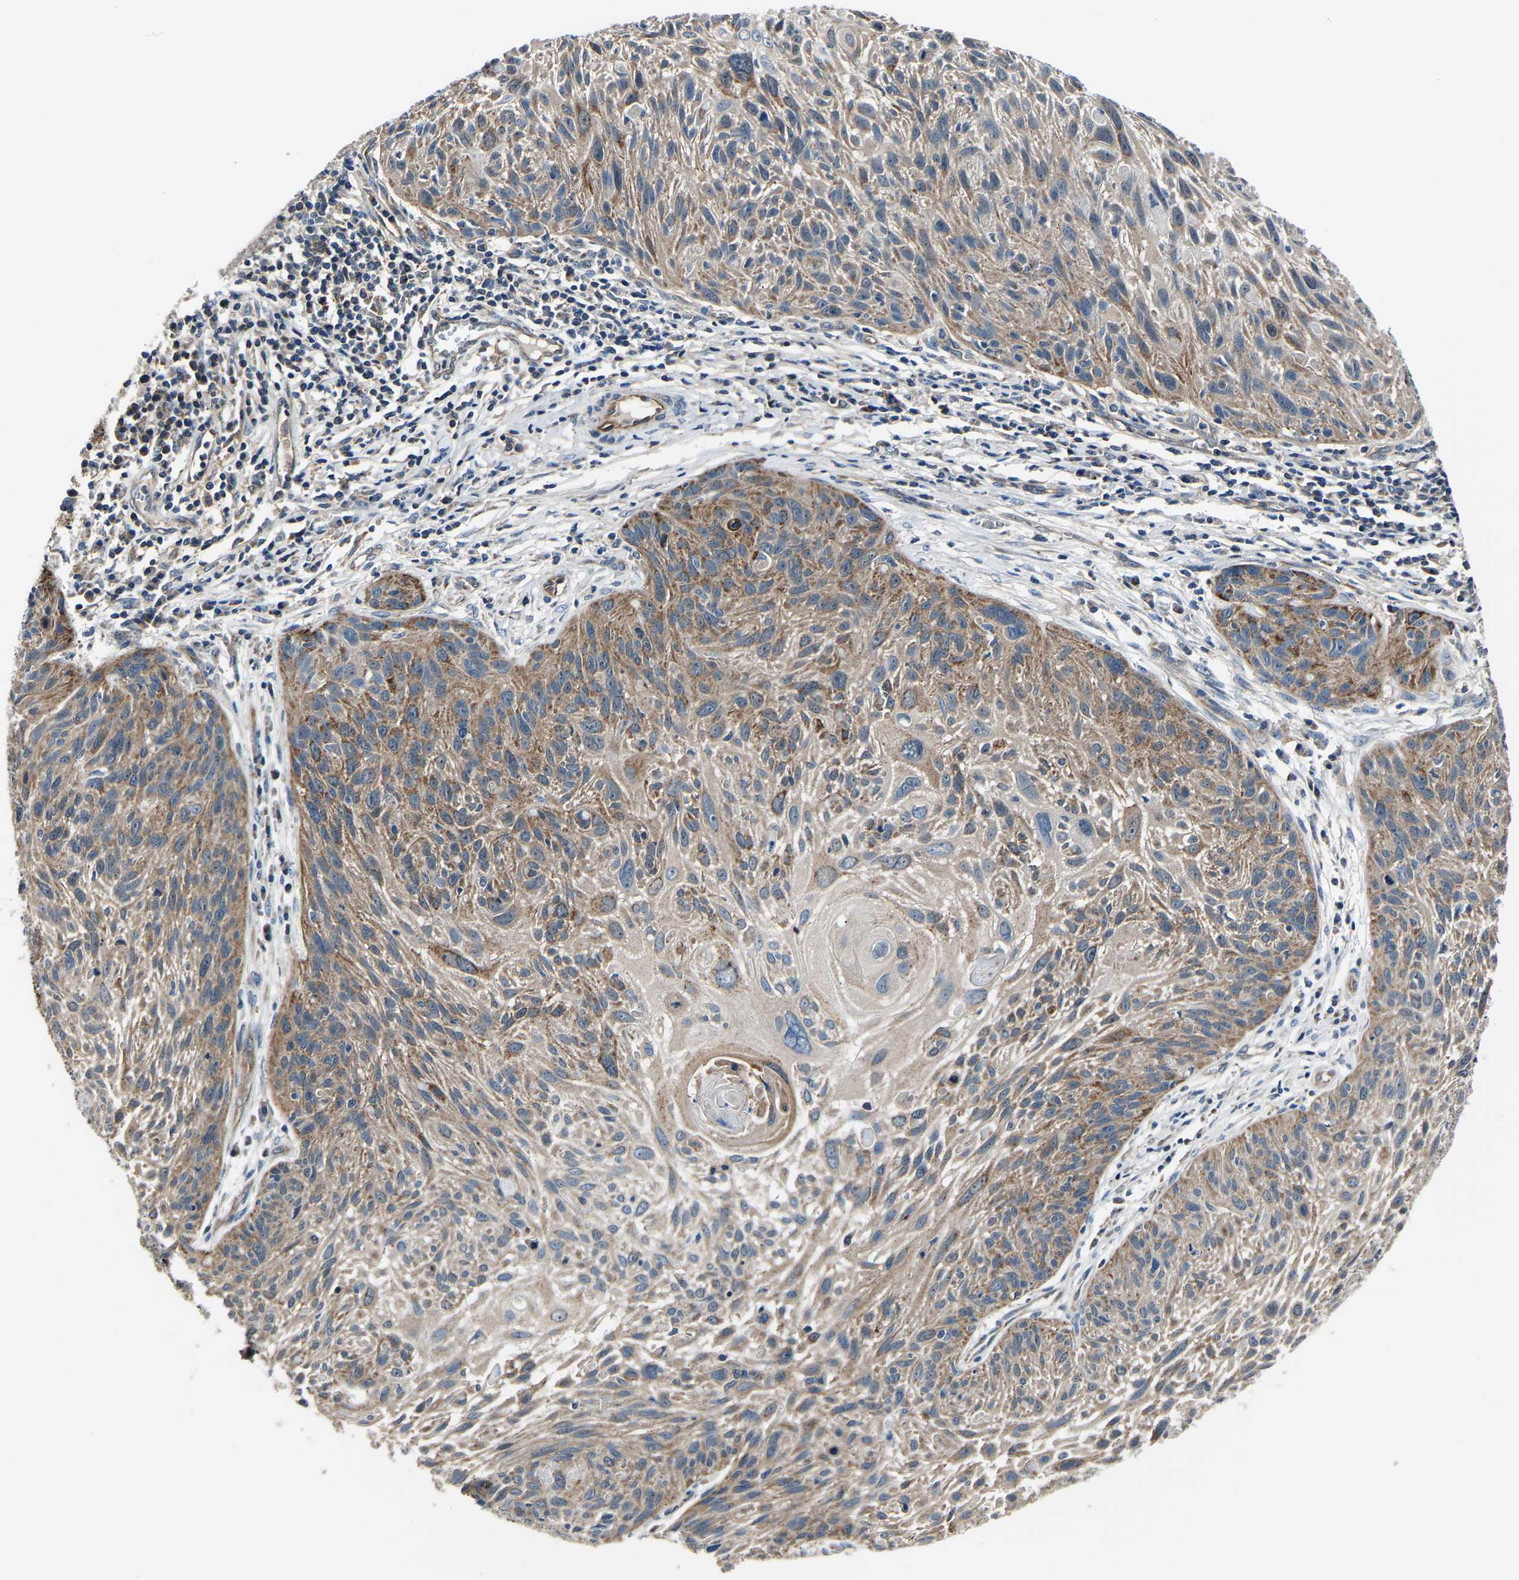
{"staining": {"intensity": "moderate", "quantity": "25%-75%", "location": "cytoplasmic/membranous"}, "tissue": "cervical cancer", "cell_type": "Tumor cells", "image_type": "cancer", "snomed": [{"axis": "morphology", "description": "Squamous cell carcinoma, NOS"}, {"axis": "topography", "description": "Cervix"}], "caption": "Protein expression analysis of human squamous cell carcinoma (cervical) reveals moderate cytoplasmic/membranous expression in approximately 25%-75% of tumor cells.", "gene": "GGCT", "patient": {"sex": "female", "age": 51}}